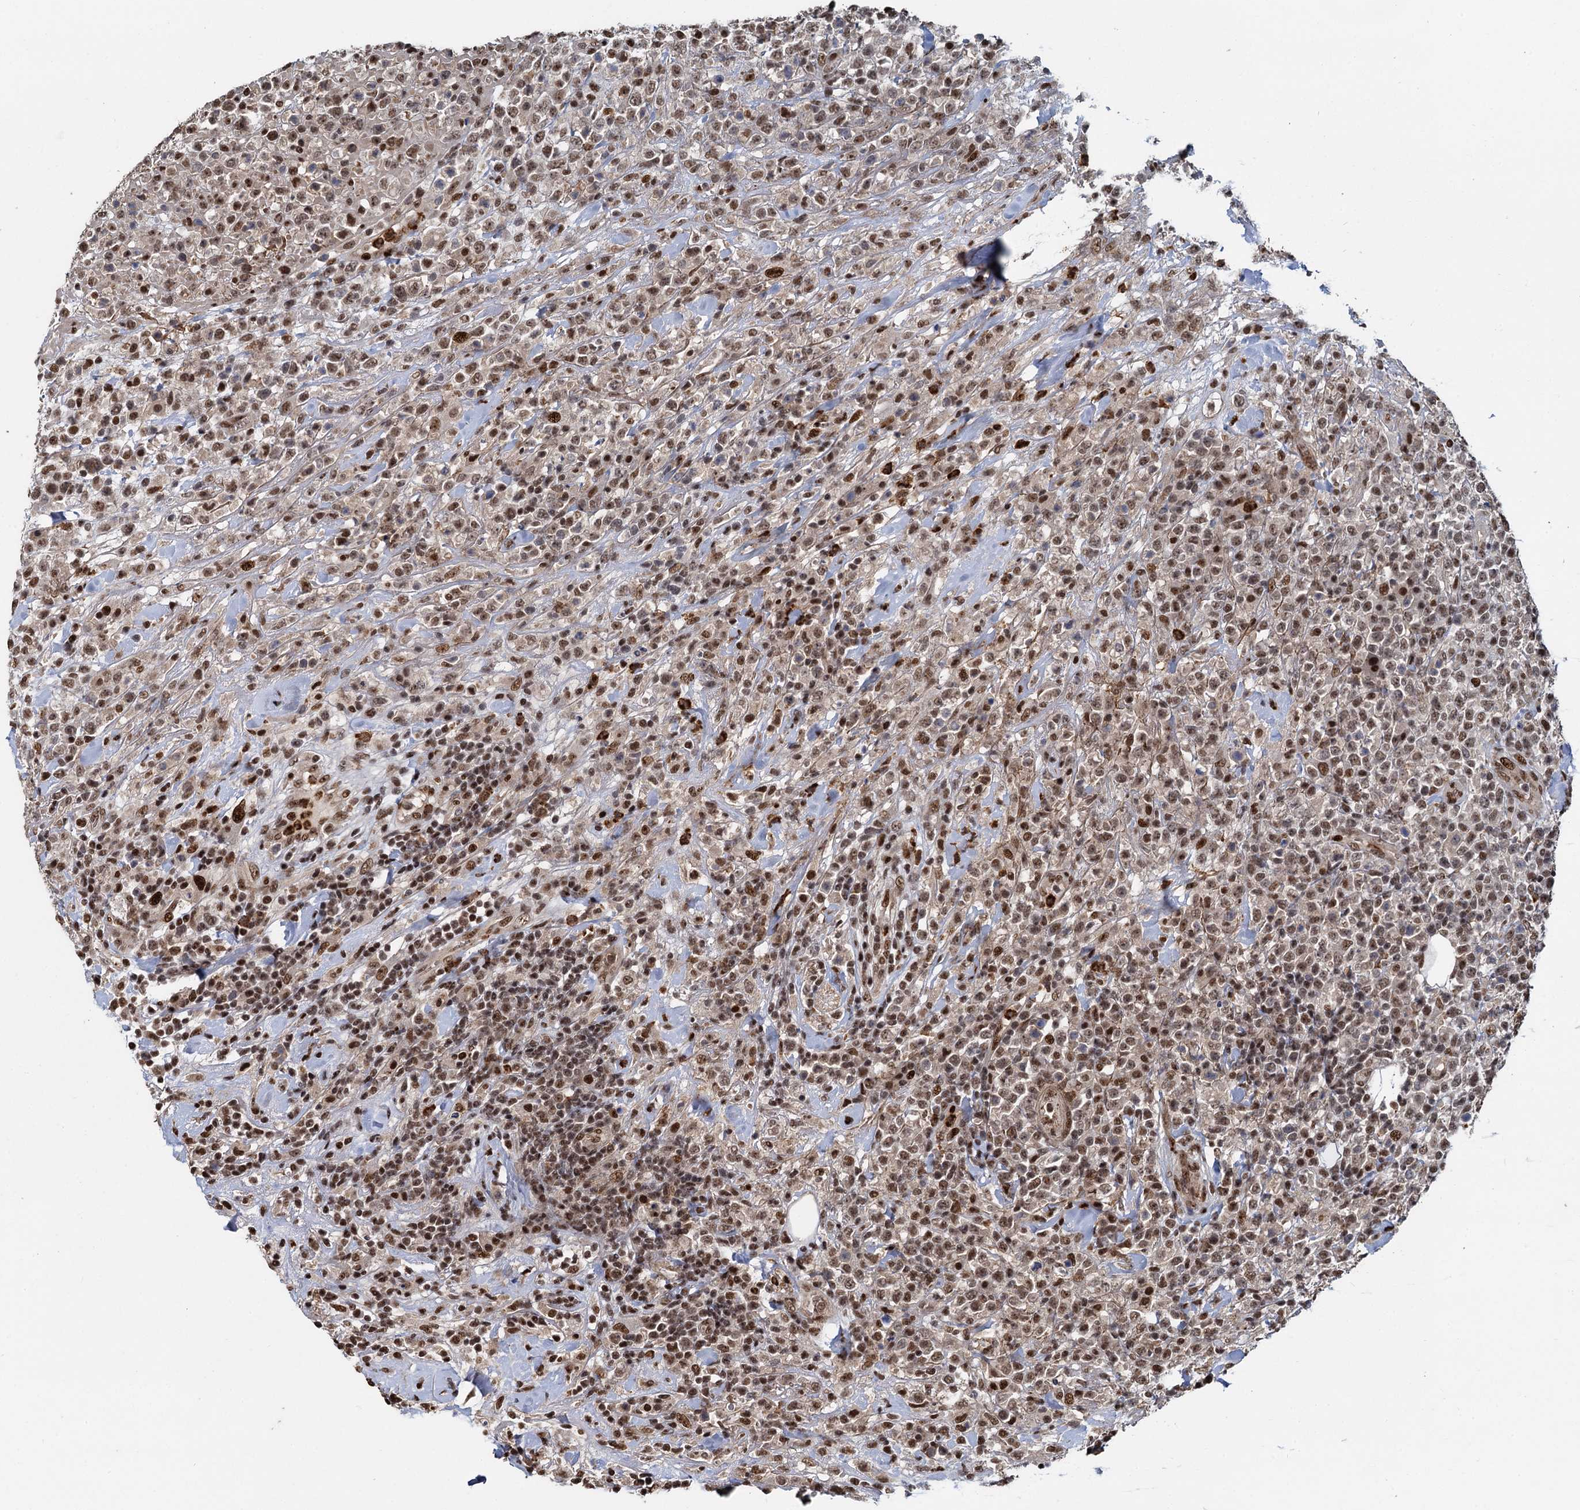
{"staining": {"intensity": "moderate", "quantity": ">75%", "location": "nuclear"}, "tissue": "lymphoma", "cell_type": "Tumor cells", "image_type": "cancer", "snomed": [{"axis": "morphology", "description": "Malignant lymphoma, non-Hodgkin's type, High grade"}, {"axis": "topography", "description": "Colon"}], "caption": "Lymphoma was stained to show a protein in brown. There is medium levels of moderate nuclear staining in about >75% of tumor cells. (DAB (3,3'-diaminobenzidine) IHC, brown staining for protein, blue staining for nuclei).", "gene": "ANKRD49", "patient": {"sex": "female", "age": 53}}